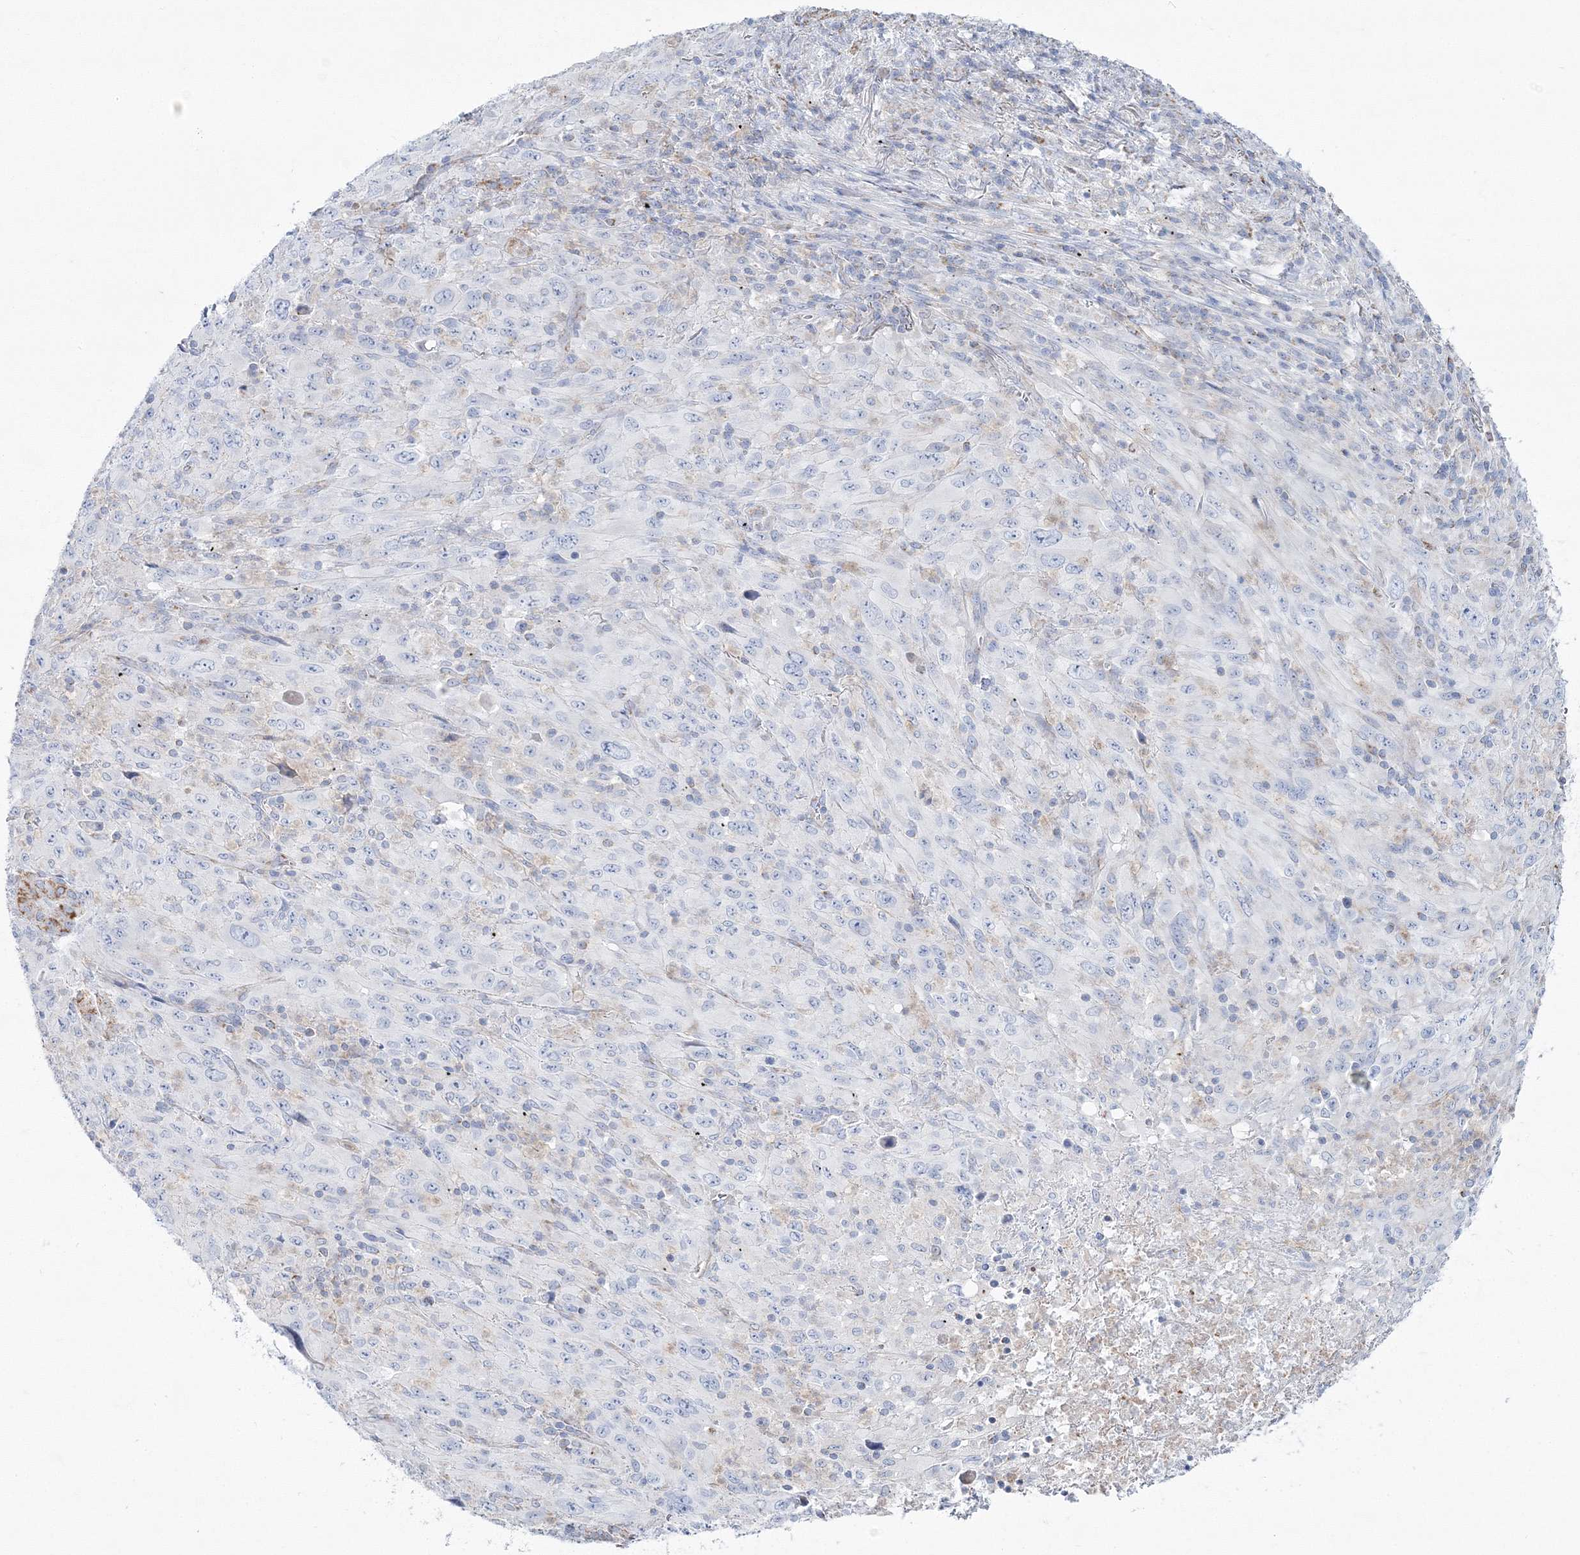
{"staining": {"intensity": "negative", "quantity": "none", "location": "none"}, "tissue": "melanoma", "cell_type": "Tumor cells", "image_type": "cancer", "snomed": [{"axis": "morphology", "description": "Malignant melanoma, Metastatic site"}, {"axis": "topography", "description": "Skin"}], "caption": "Tumor cells are negative for brown protein staining in malignant melanoma (metastatic site).", "gene": "HIBCH", "patient": {"sex": "female", "age": 56}}